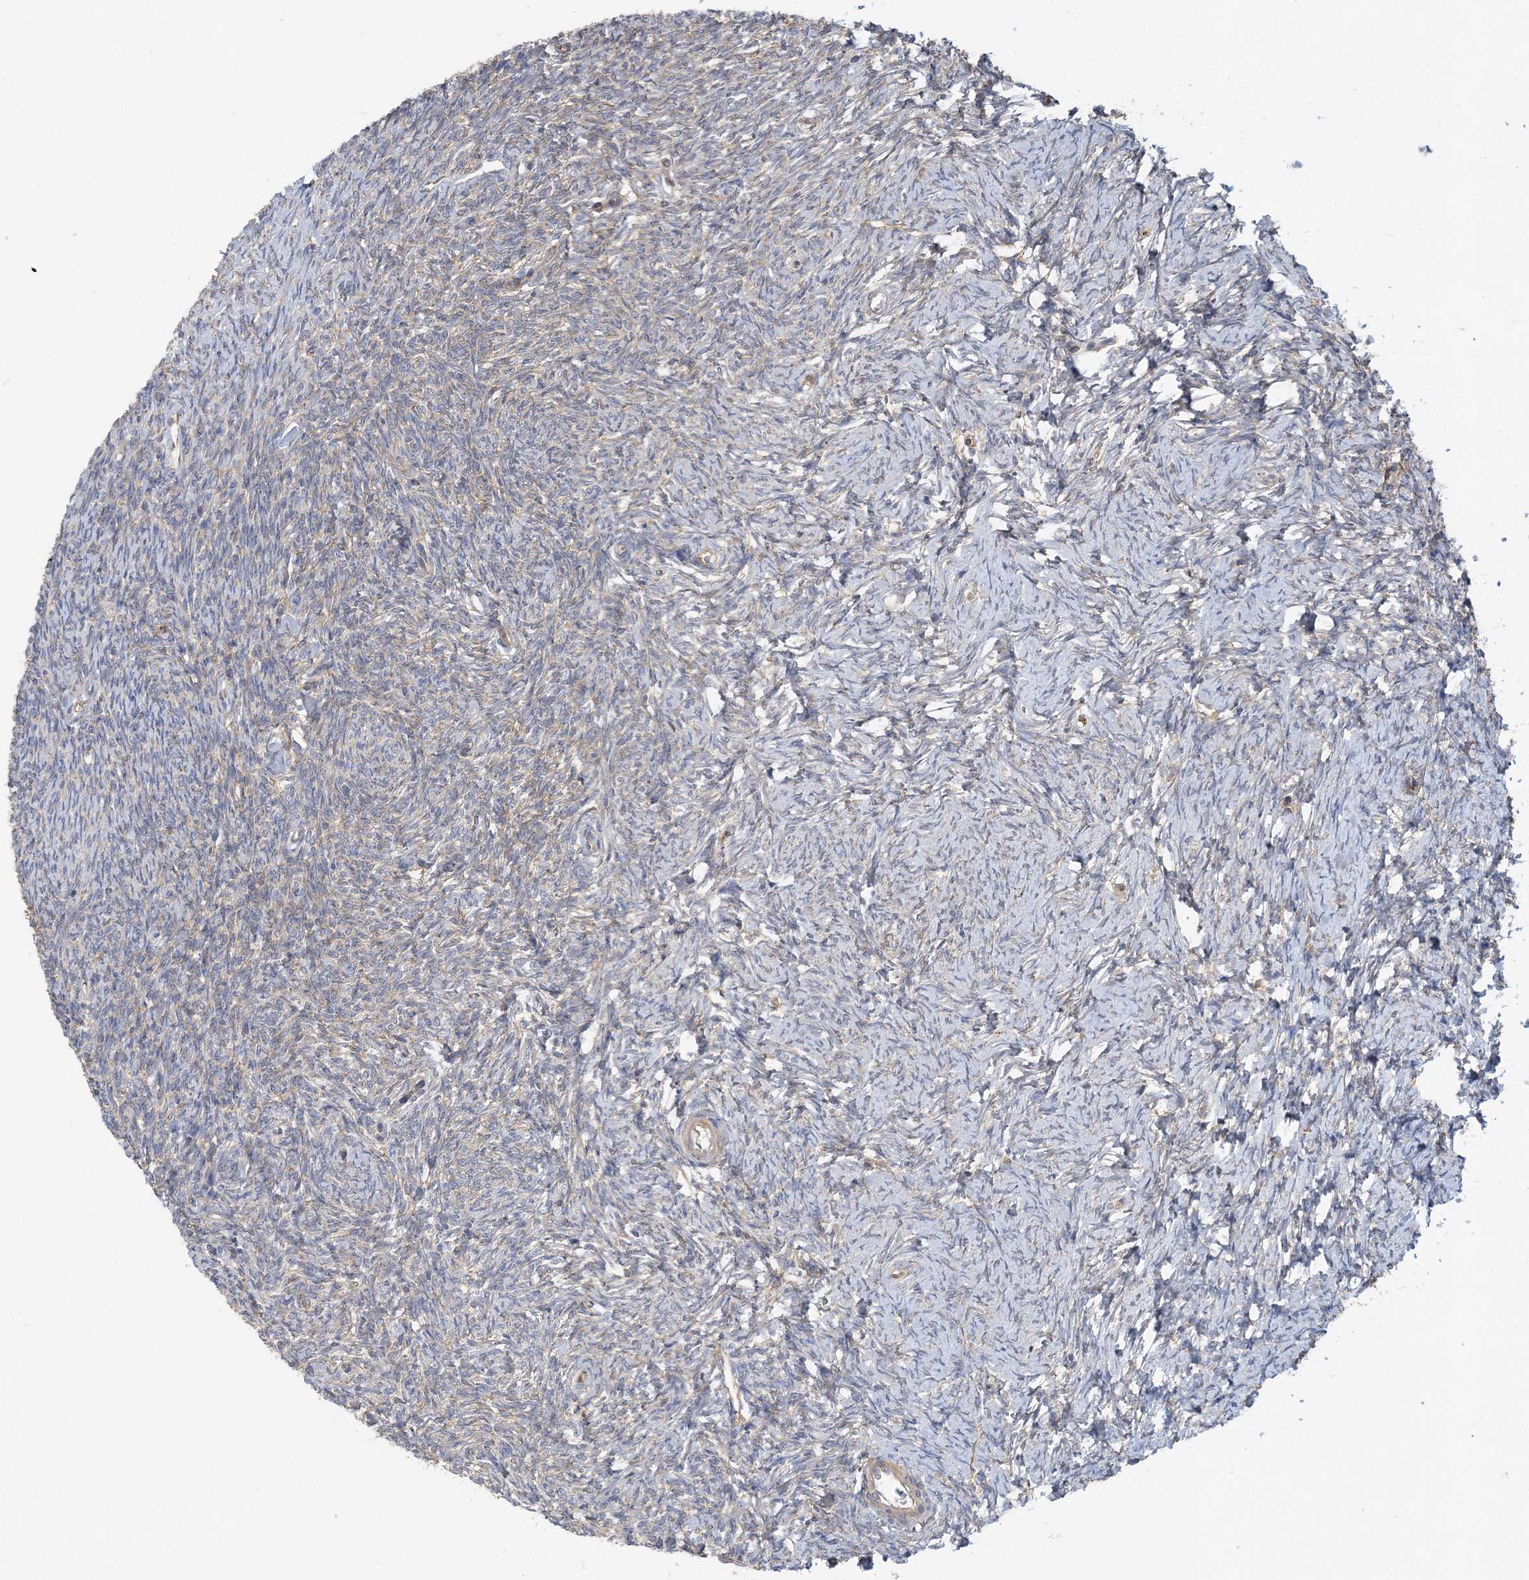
{"staining": {"intensity": "moderate", "quantity": ">75%", "location": "cytoplasmic/membranous"}, "tissue": "ovary", "cell_type": "Follicle cells", "image_type": "normal", "snomed": [{"axis": "morphology", "description": "Normal tissue, NOS"}, {"axis": "morphology", "description": "Cyst, NOS"}, {"axis": "topography", "description": "Ovary"}], "caption": "Protein expression analysis of benign human ovary reveals moderate cytoplasmic/membranous expression in about >75% of follicle cells. The protein of interest is stained brown, and the nuclei are stained in blue (DAB (3,3'-diaminobenzidine) IHC with brightfield microscopy, high magnification).", "gene": "MAP4K5", "patient": {"sex": "female", "age": 33}}